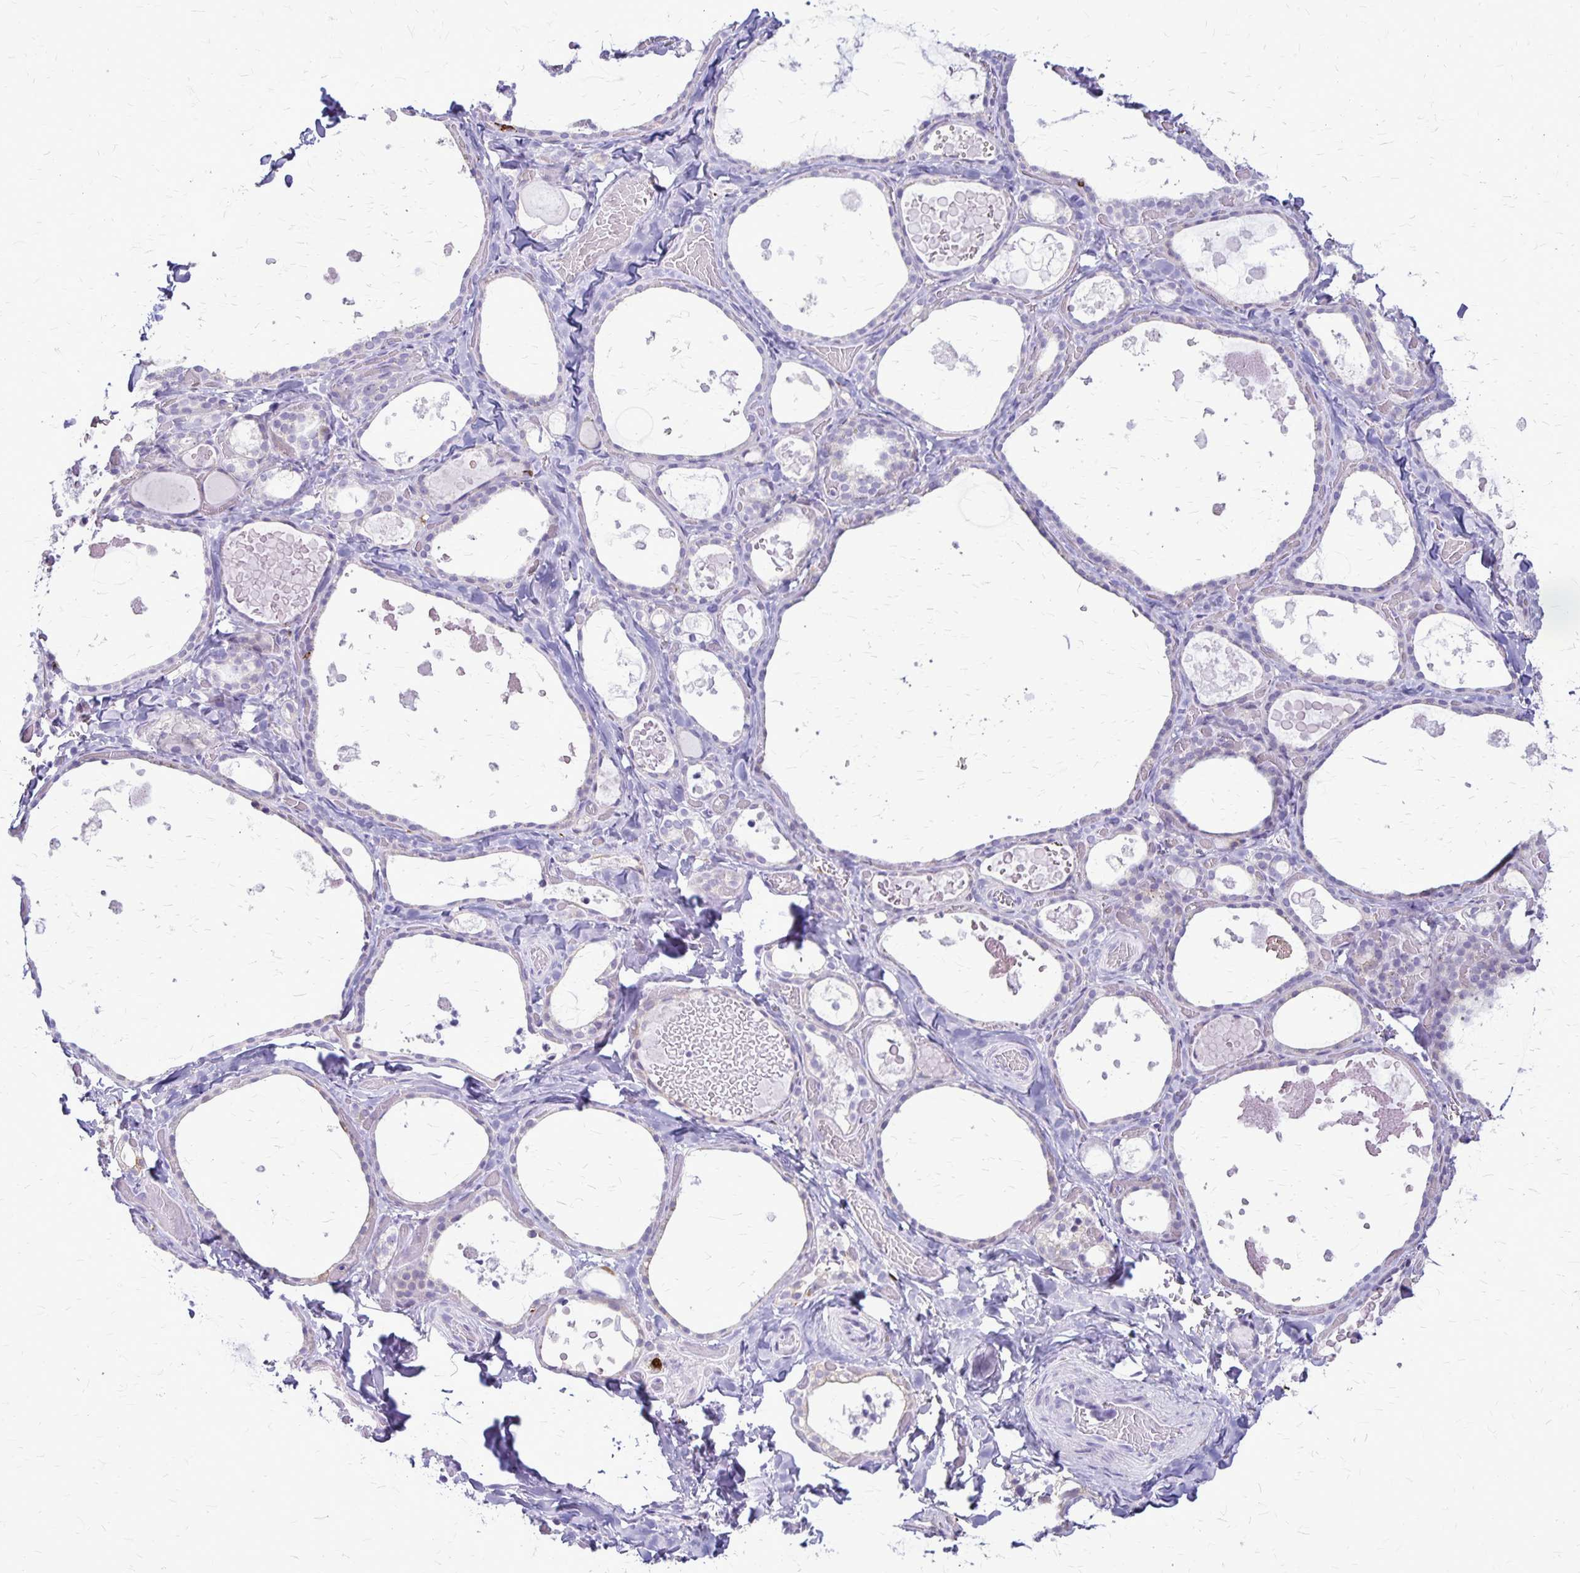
{"staining": {"intensity": "negative", "quantity": "none", "location": "none"}, "tissue": "thyroid gland", "cell_type": "Glandular cells", "image_type": "normal", "snomed": [{"axis": "morphology", "description": "Normal tissue, NOS"}, {"axis": "topography", "description": "Thyroid gland"}], "caption": "Immunohistochemistry image of normal human thyroid gland stained for a protein (brown), which demonstrates no staining in glandular cells.", "gene": "RTN1", "patient": {"sex": "female", "age": 56}}